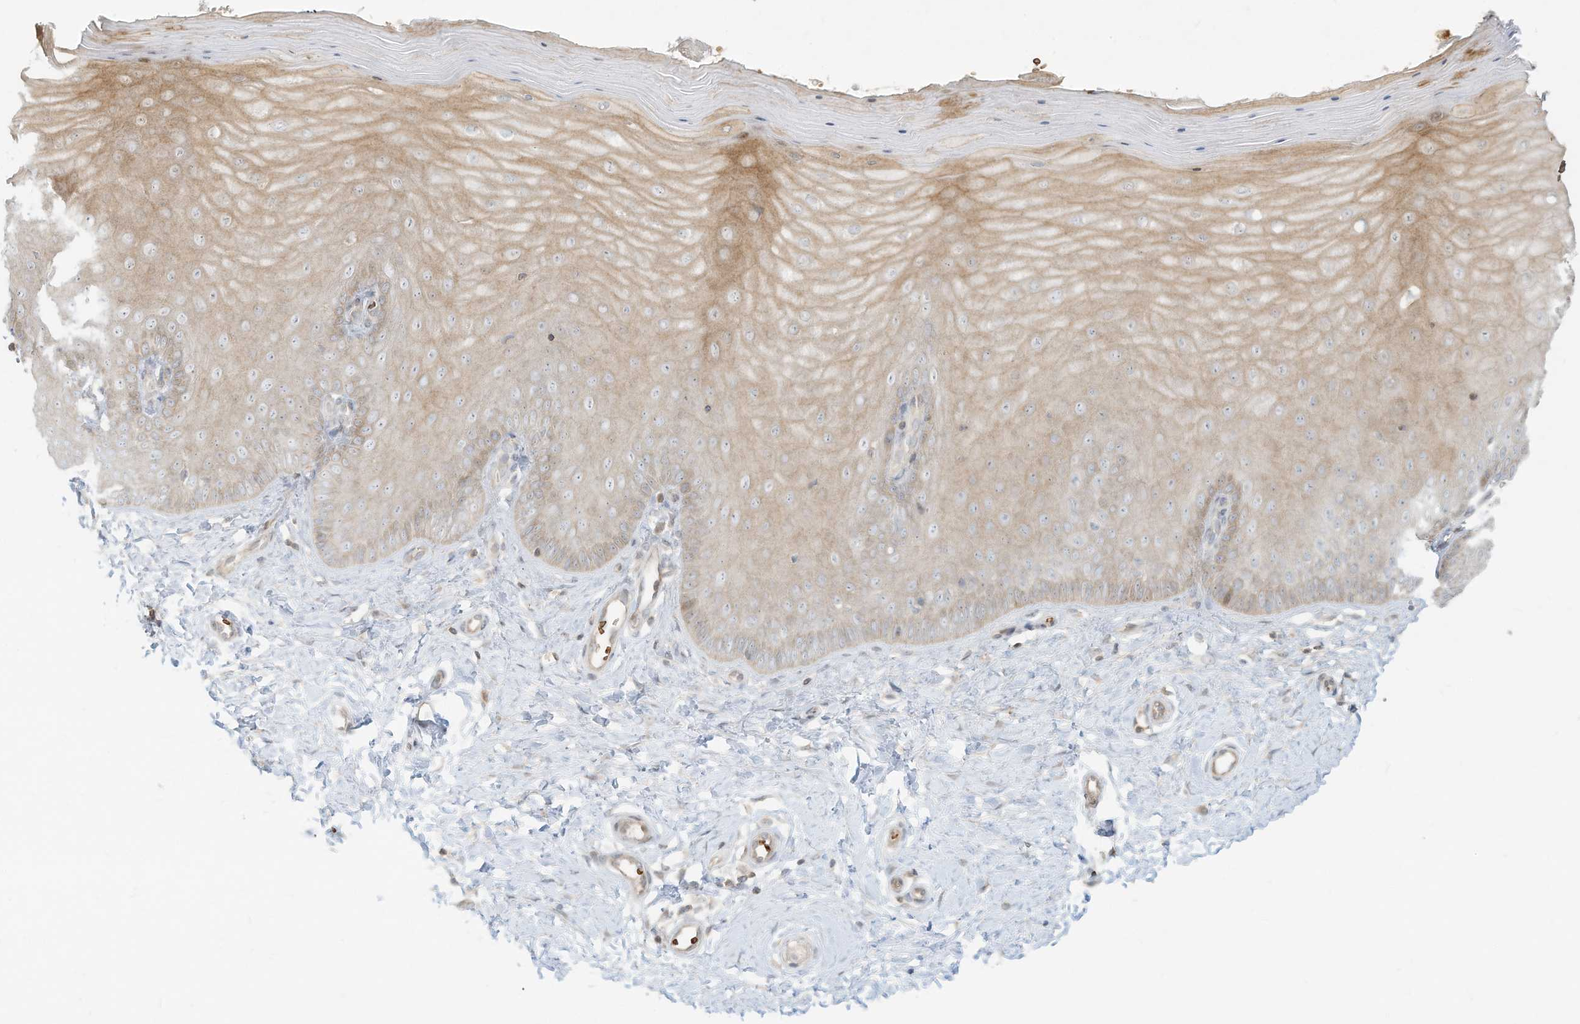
{"staining": {"intensity": "weak", "quantity": "<25%", "location": "cytoplasmic/membranous"}, "tissue": "cervix", "cell_type": "Glandular cells", "image_type": "normal", "snomed": [{"axis": "morphology", "description": "Normal tissue, NOS"}, {"axis": "topography", "description": "Cervix"}], "caption": "A high-resolution image shows immunohistochemistry (IHC) staining of benign cervix, which displays no significant positivity in glandular cells. The staining was performed using DAB (3,3'-diaminobenzidine) to visualize the protein expression in brown, while the nuclei were stained in blue with hematoxylin (Magnification: 20x).", "gene": "OFD1", "patient": {"sex": "female", "age": 55}}